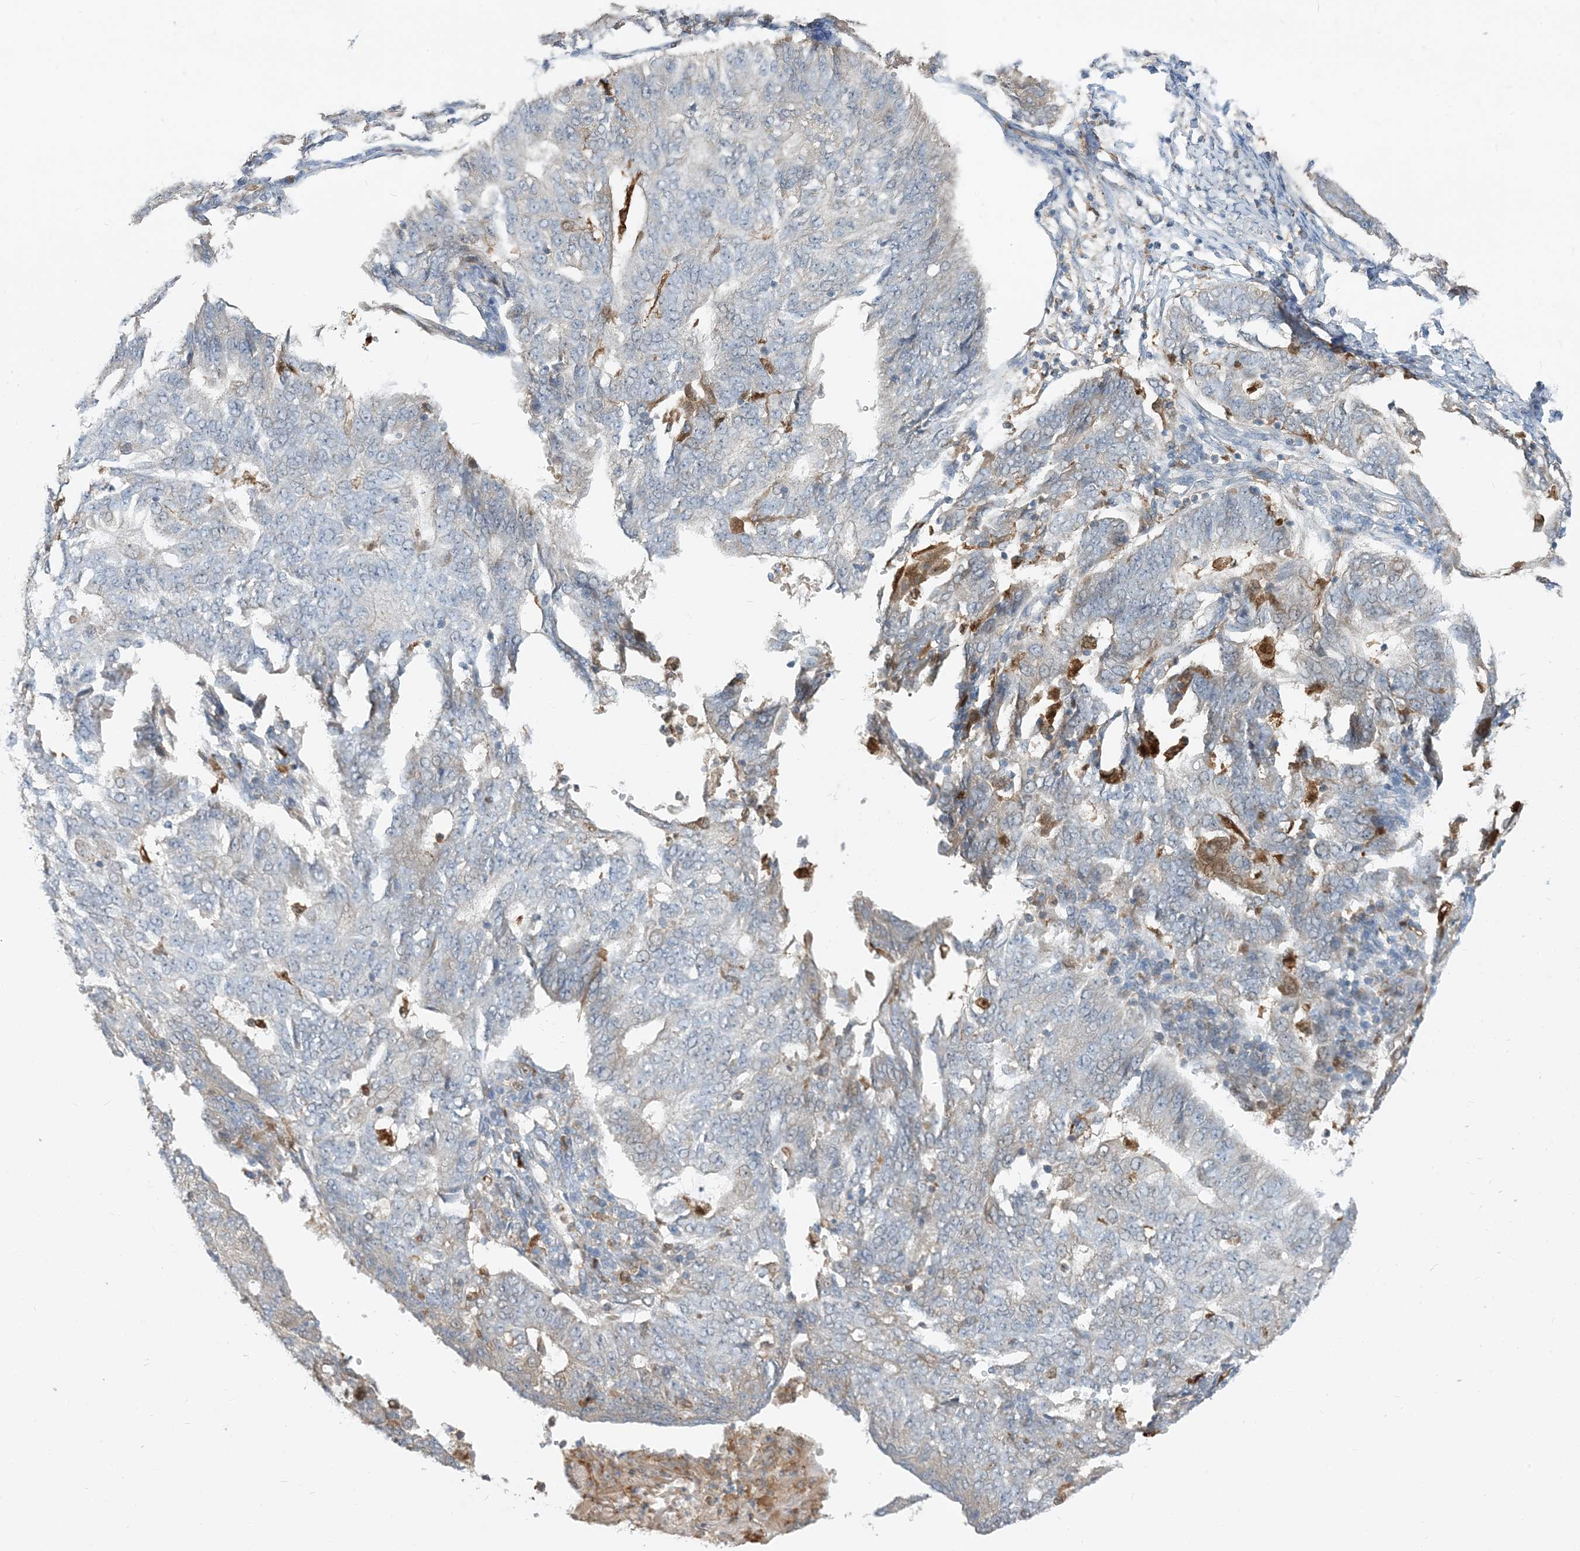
{"staining": {"intensity": "negative", "quantity": "none", "location": "none"}, "tissue": "endometrial cancer", "cell_type": "Tumor cells", "image_type": "cancer", "snomed": [{"axis": "morphology", "description": "Adenocarcinoma, NOS"}, {"axis": "topography", "description": "Endometrium"}], "caption": "Immunohistochemical staining of endometrial cancer (adenocarcinoma) shows no significant expression in tumor cells.", "gene": "NAGK", "patient": {"sex": "female", "age": 32}}